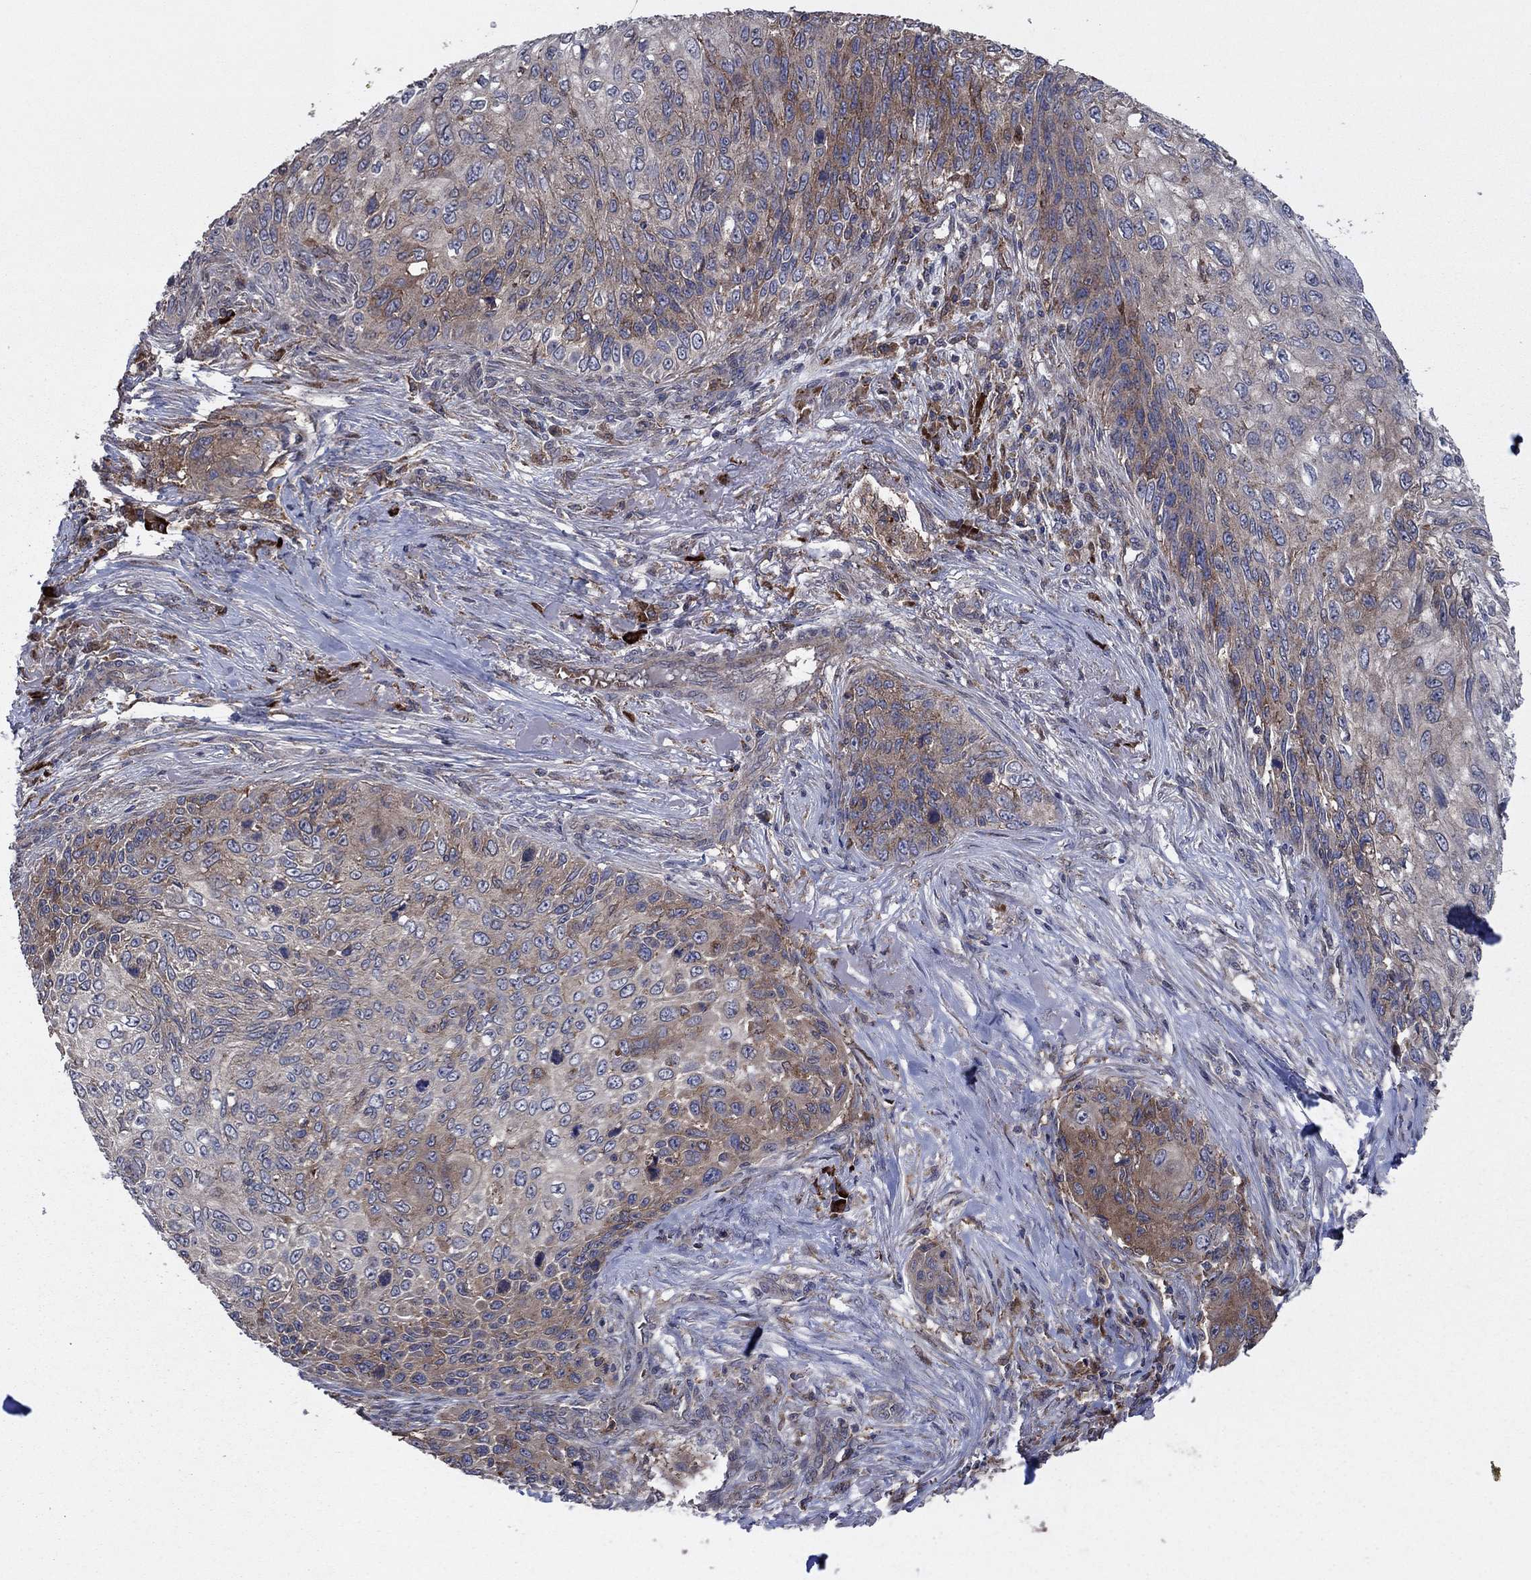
{"staining": {"intensity": "moderate", "quantity": "<25%", "location": "cytoplasmic/membranous"}, "tissue": "skin cancer", "cell_type": "Tumor cells", "image_type": "cancer", "snomed": [{"axis": "morphology", "description": "Squamous cell carcinoma, NOS"}, {"axis": "topography", "description": "Skin"}], "caption": "About <25% of tumor cells in human skin cancer show moderate cytoplasmic/membranous protein positivity as visualized by brown immunohistochemical staining.", "gene": "MEA1", "patient": {"sex": "male", "age": 92}}